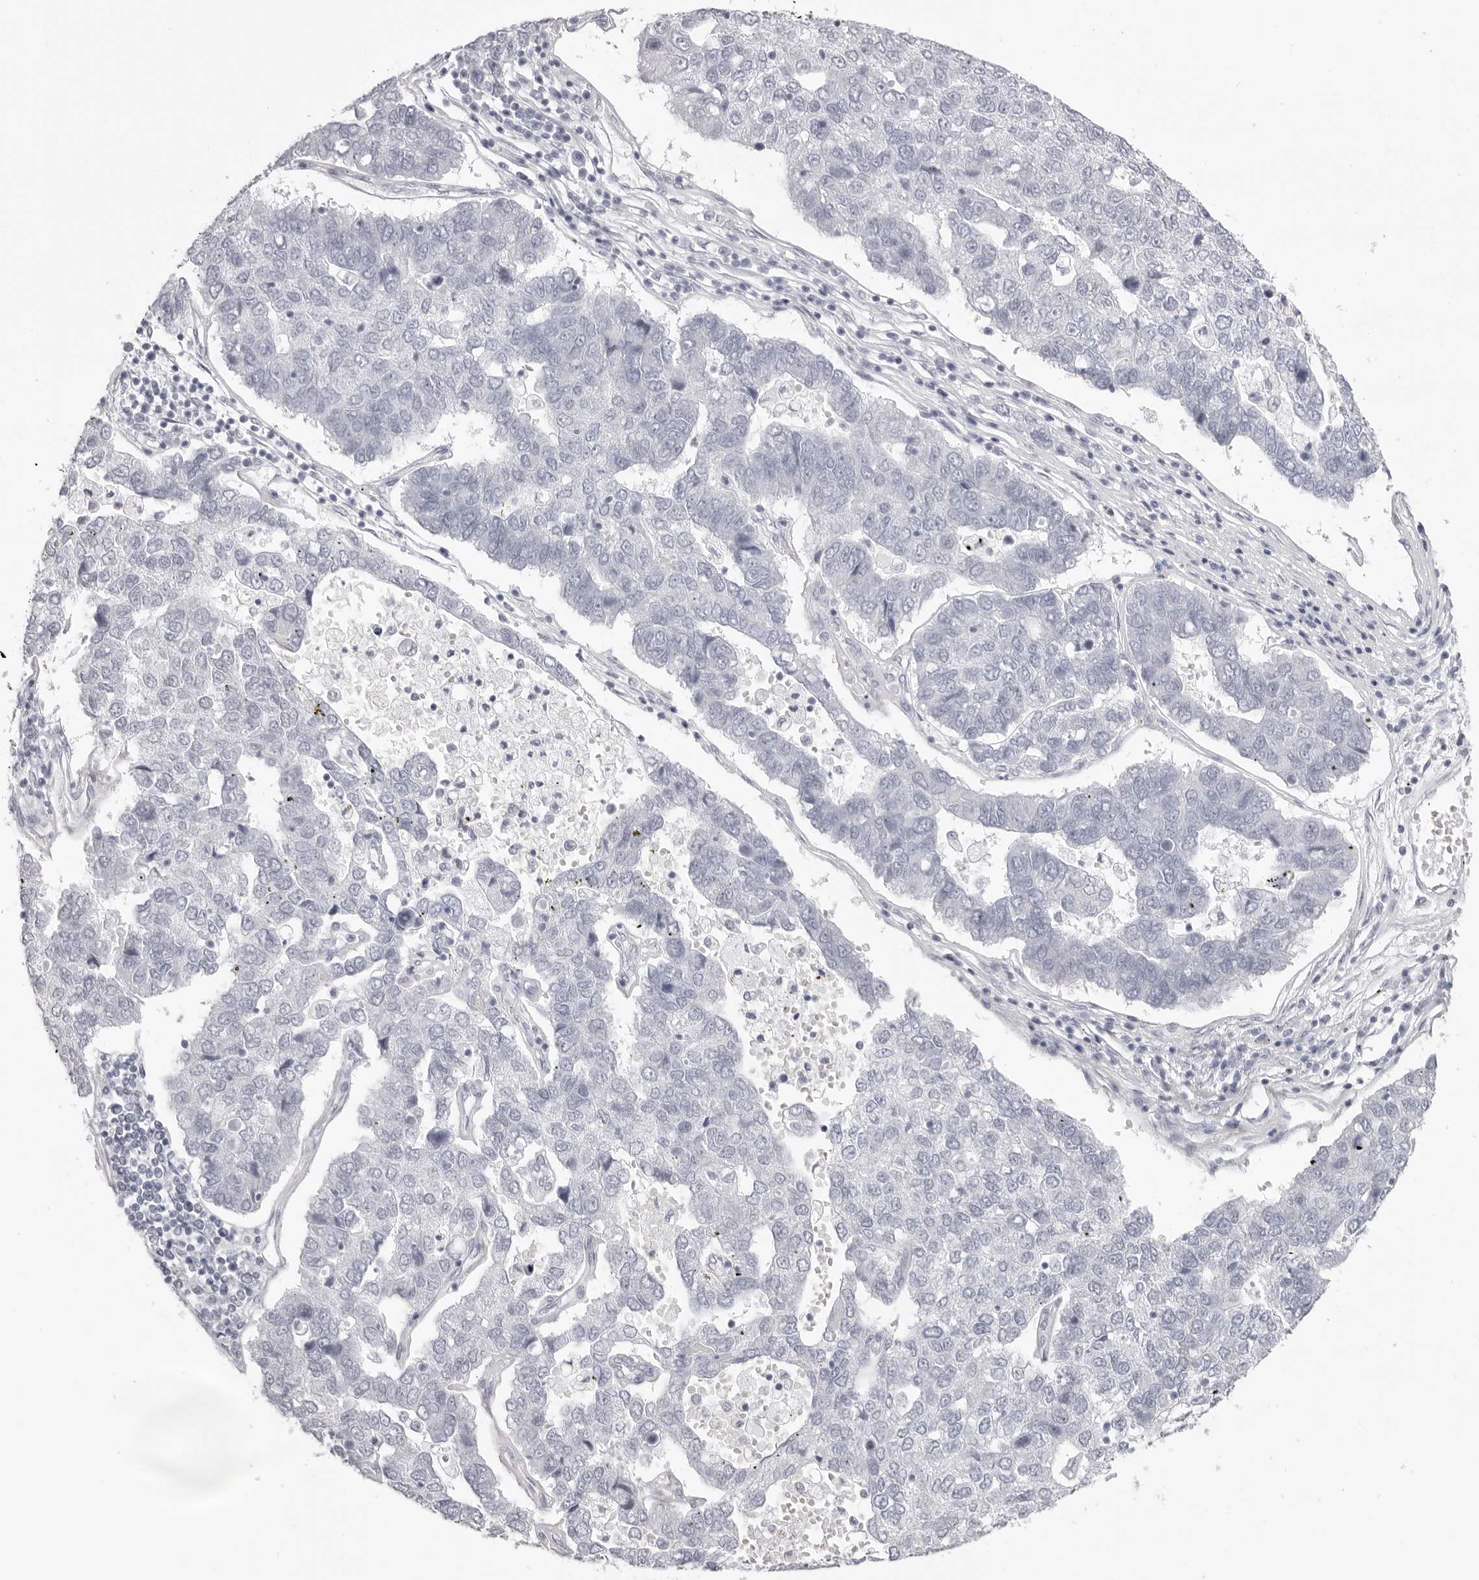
{"staining": {"intensity": "negative", "quantity": "none", "location": "none"}, "tissue": "pancreatic cancer", "cell_type": "Tumor cells", "image_type": "cancer", "snomed": [{"axis": "morphology", "description": "Adenocarcinoma, NOS"}, {"axis": "topography", "description": "Pancreas"}], "caption": "High power microscopy histopathology image of an immunohistochemistry histopathology image of pancreatic cancer, revealing no significant expression in tumor cells.", "gene": "CST1", "patient": {"sex": "female", "age": 61}}